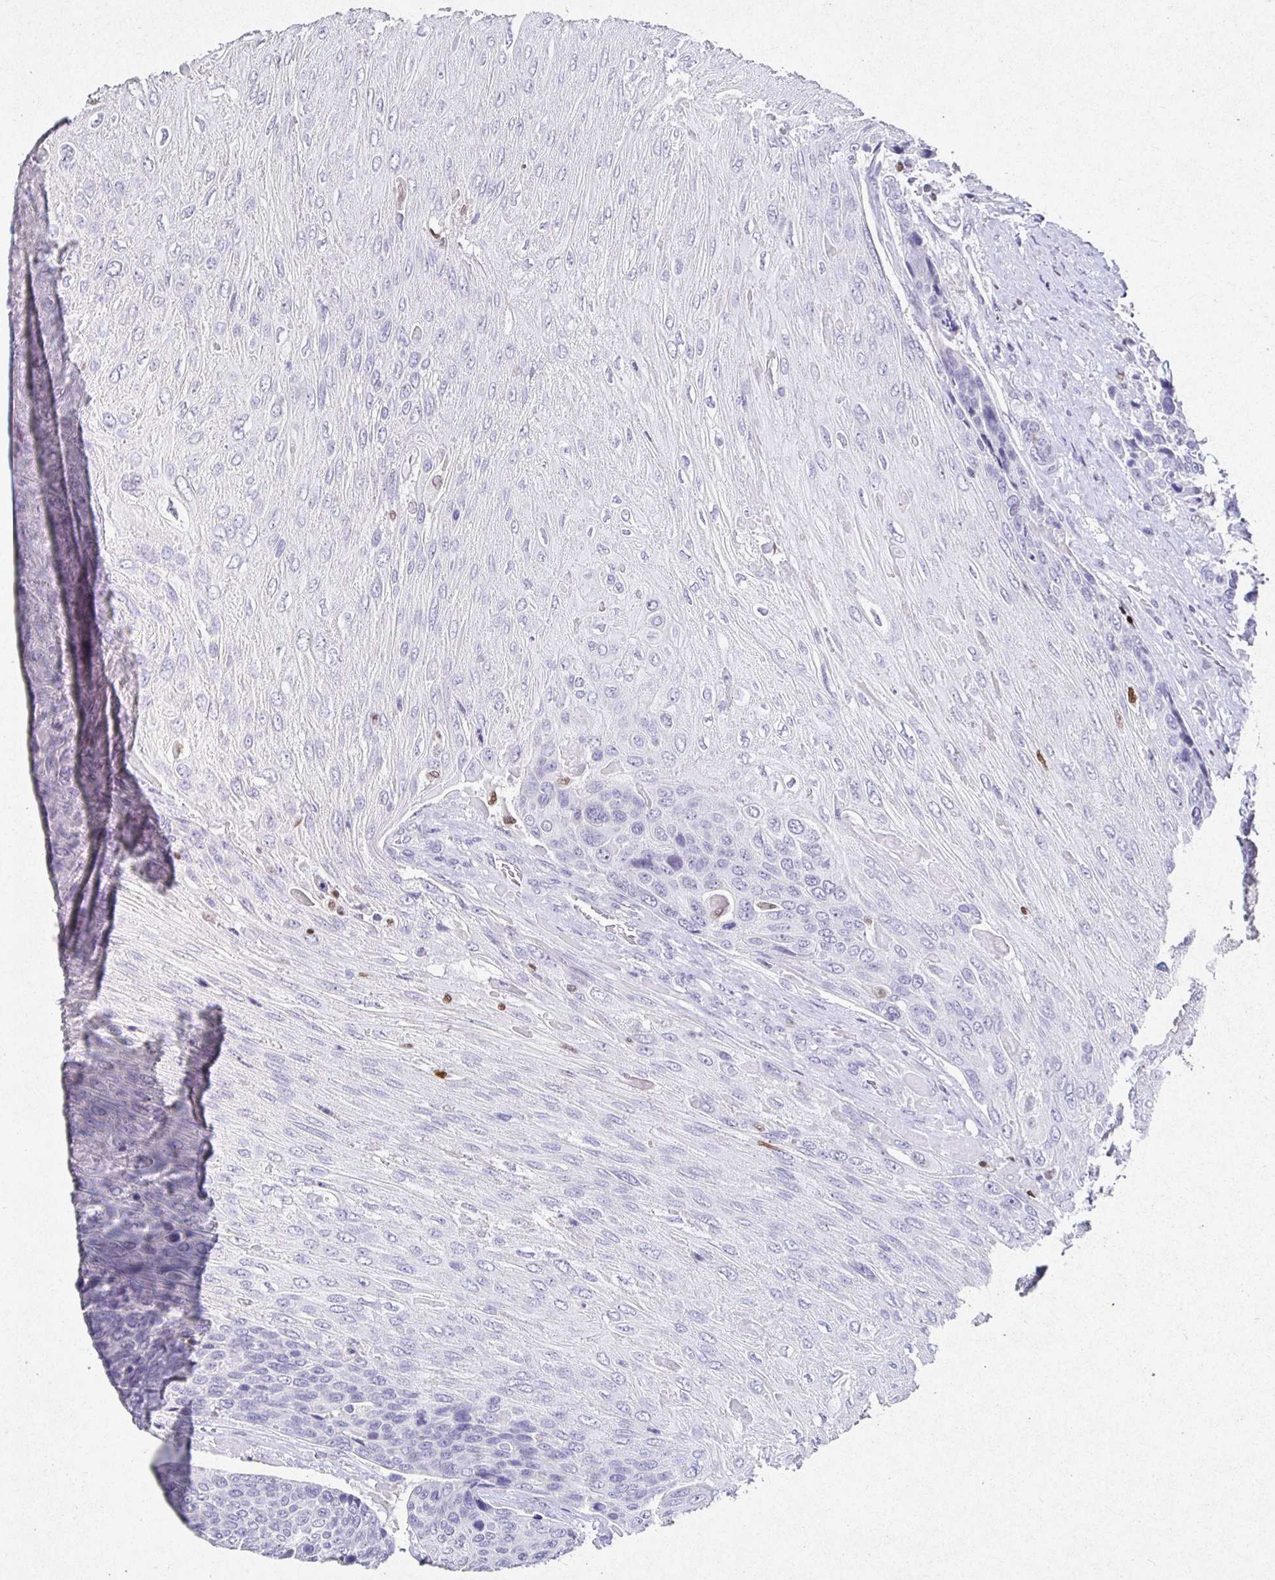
{"staining": {"intensity": "negative", "quantity": "none", "location": "none"}, "tissue": "urothelial cancer", "cell_type": "Tumor cells", "image_type": "cancer", "snomed": [{"axis": "morphology", "description": "Urothelial carcinoma, High grade"}, {"axis": "topography", "description": "Urinary bladder"}], "caption": "The photomicrograph shows no significant expression in tumor cells of urothelial cancer.", "gene": "SATB1", "patient": {"sex": "female", "age": 70}}